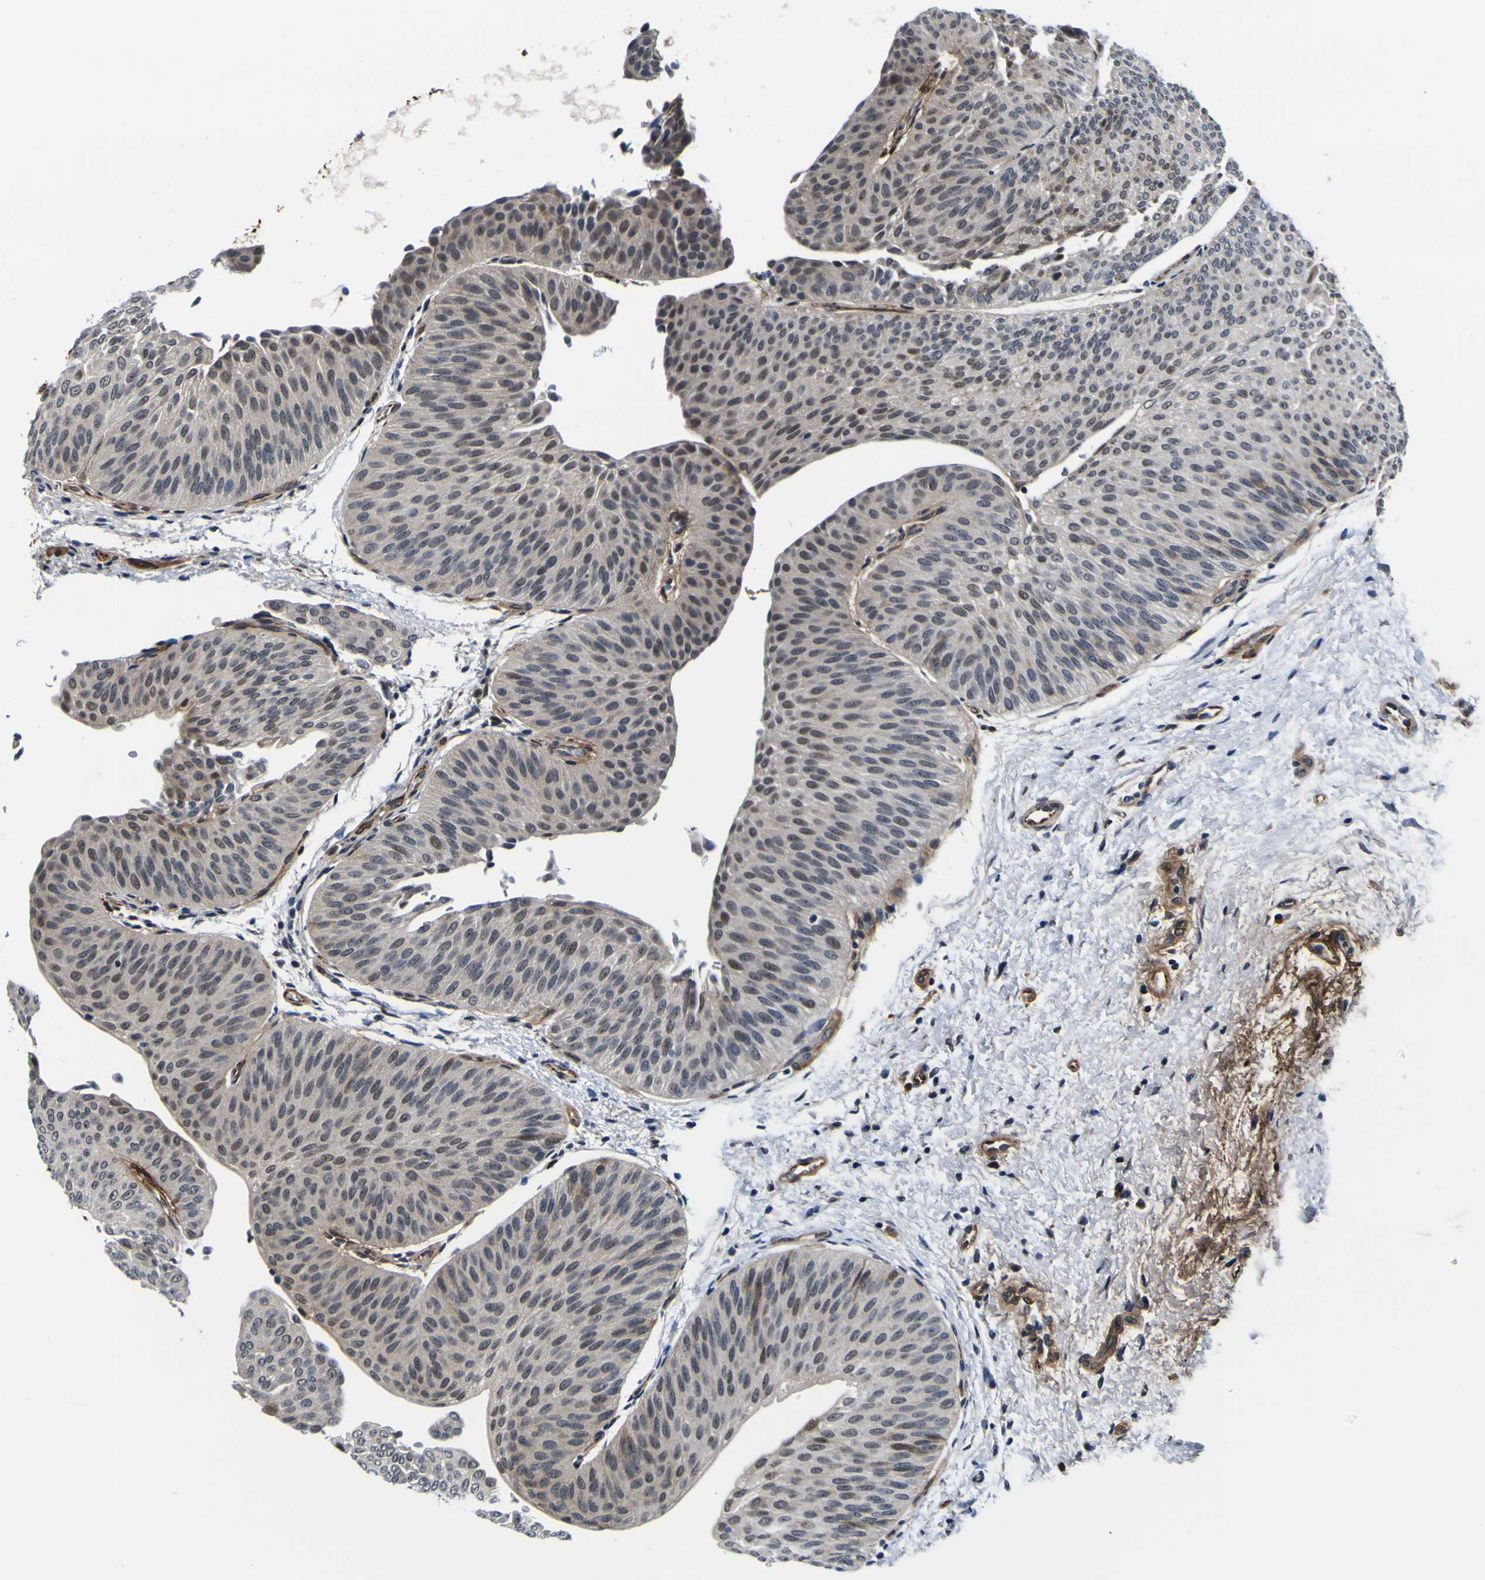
{"staining": {"intensity": "weak", "quantity": "25%-75%", "location": "nuclear"}, "tissue": "urothelial cancer", "cell_type": "Tumor cells", "image_type": "cancer", "snomed": [{"axis": "morphology", "description": "Urothelial carcinoma, Low grade"}, {"axis": "topography", "description": "Urinary bladder"}], "caption": "Immunohistochemistry (IHC) photomicrograph of neoplastic tissue: urothelial cancer stained using immunohistochemistry reveals low levels of weak protein expression localized specifically in the nuclear of tumor cells, appearing as a nuclear brown color.", "gene": "POSTN", "patient": {"sex": "female", "age": 60}}